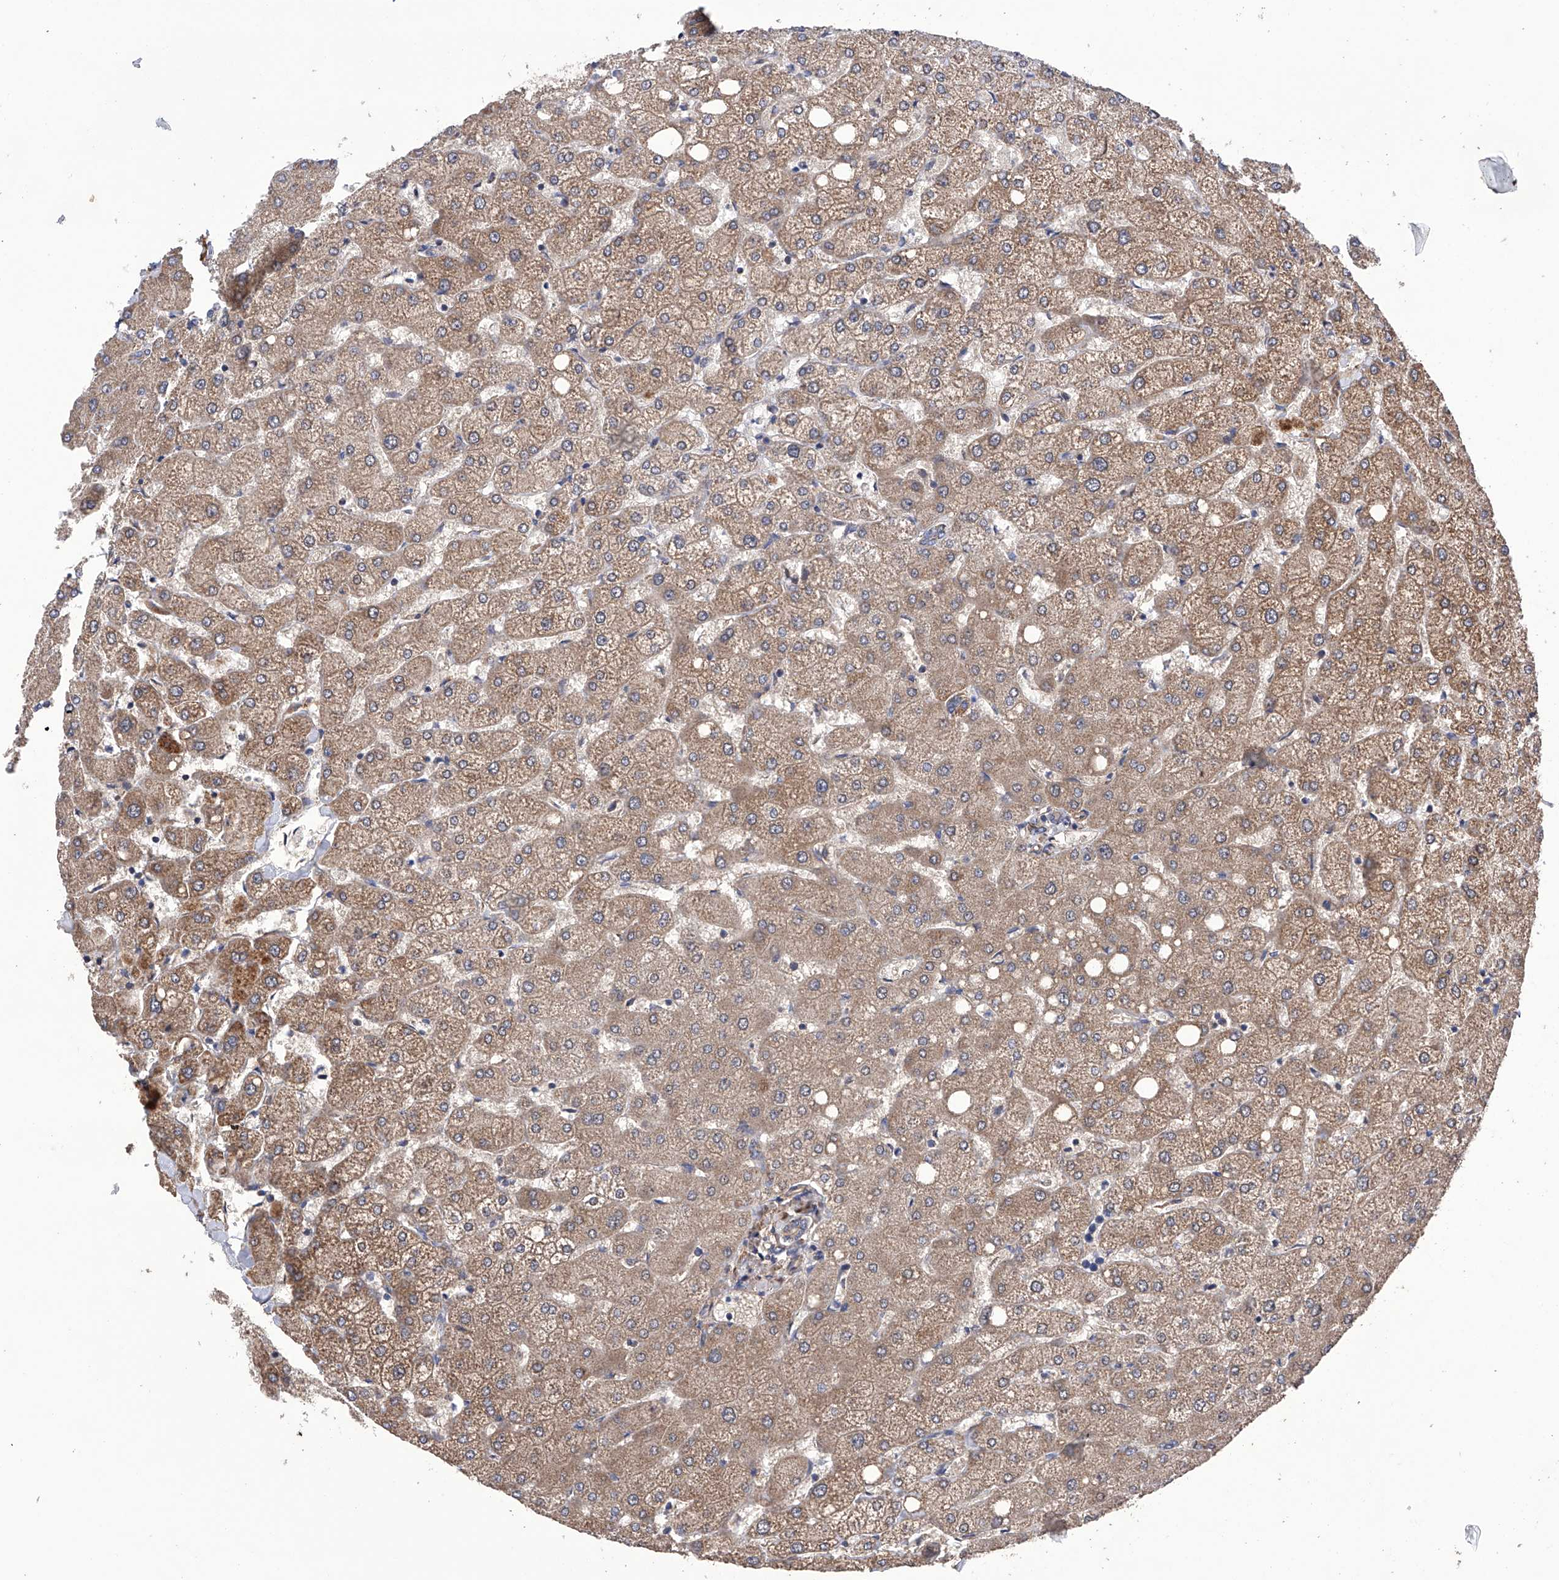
{"staining": {"intensity": "weak", "quantity": ">75%", "location": "cytoplasmic/membranous"}, "tissue": "liver", "cell_type": "Cholangiocytes", "image_type": "normal", "snomed": [{"axis": "morphology", "description": "Normal tissue, NOS"}, {"axis": "topography", "description": "Liver"}], "caption": "Immunohistochemistry of normal human liver displays low levels of weak cytoplasmic/membranous expression in about >75% of cholangiocytes. The staining was performed using DAB to visualize the protein expression in brown, while the nuclei were stained in blue with hematoxylin (Magnification: 20x).", "gene": "EFCAB2", "patient": {"sex": "female", "age": 54}}